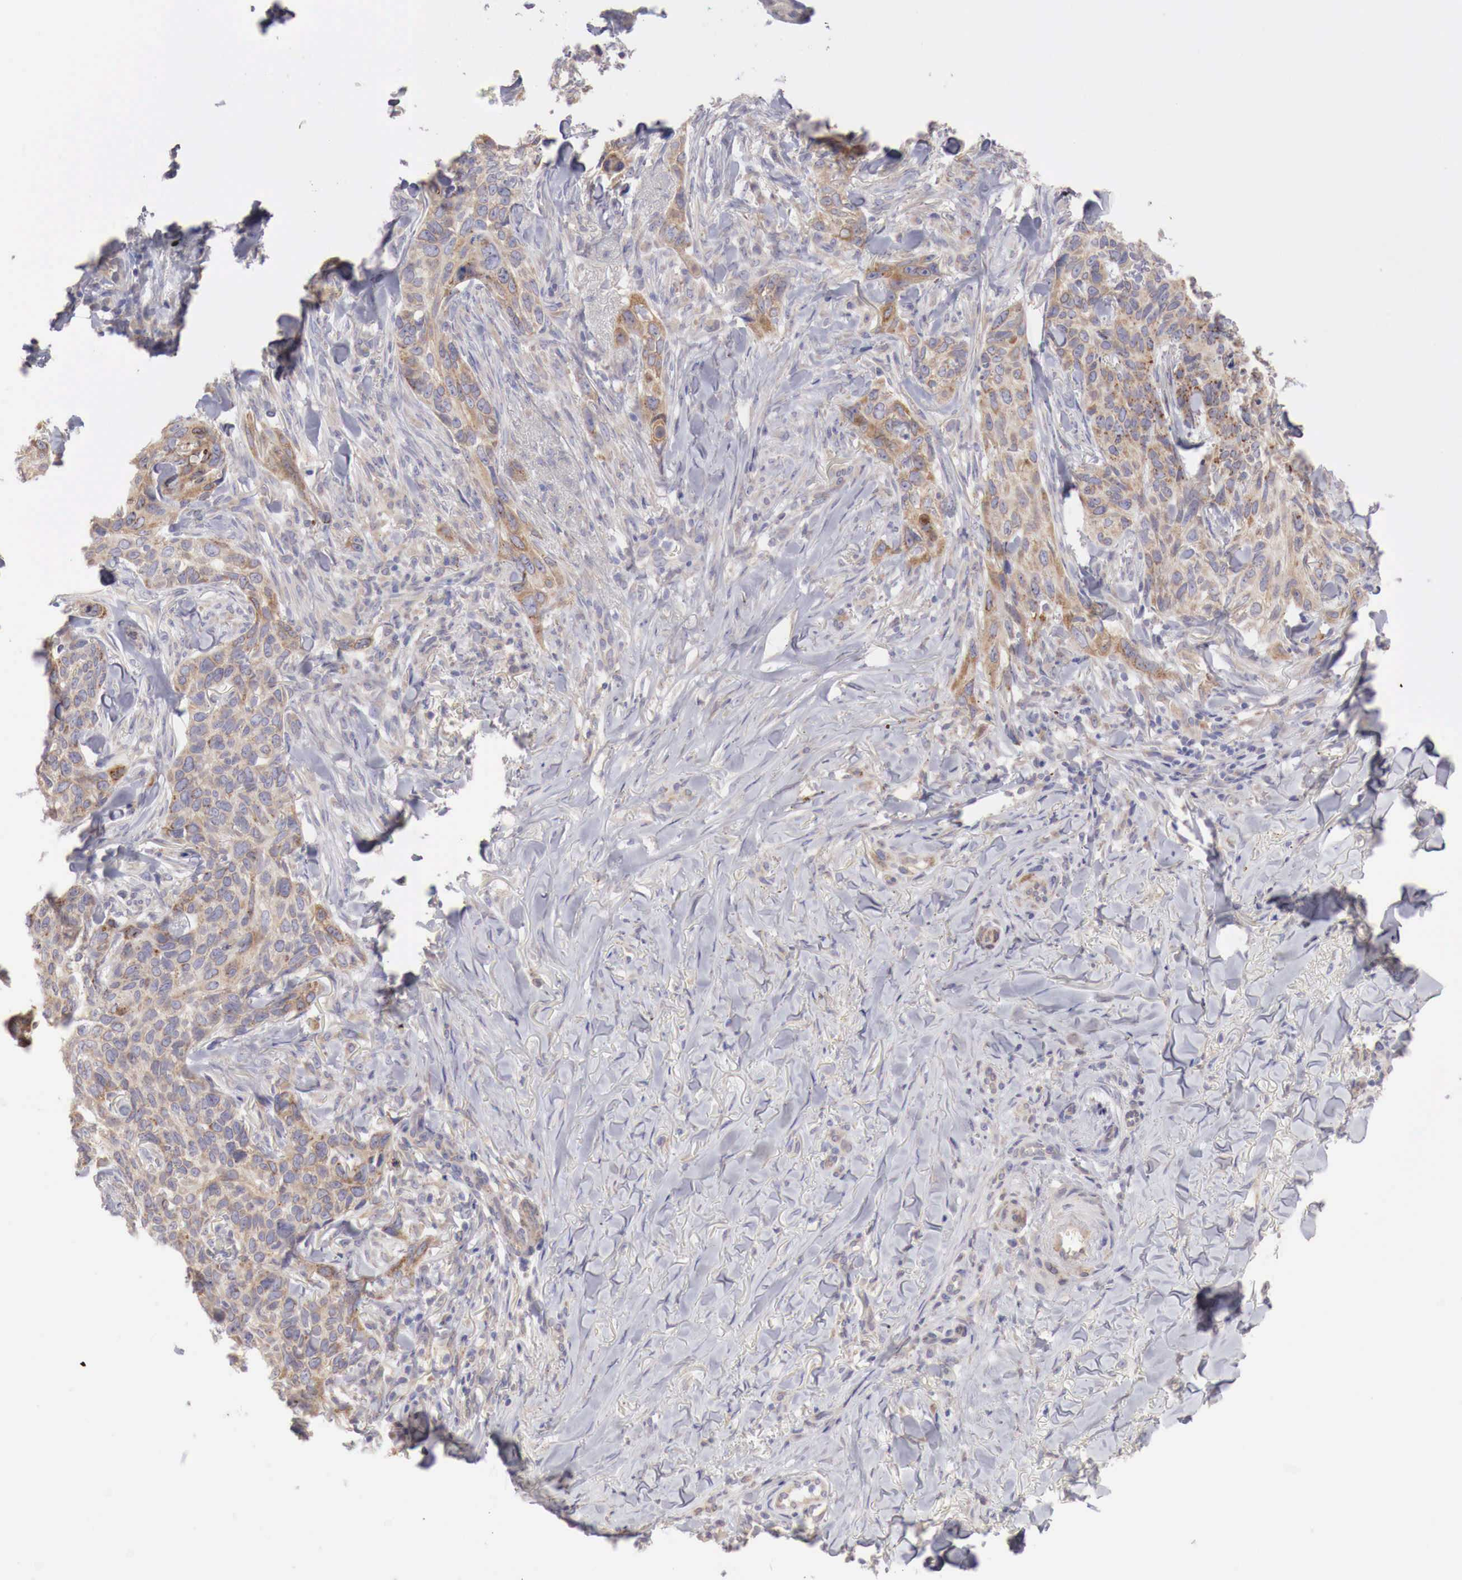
{"staining": {"intensity": "moderate", "quantity": ">75%", "location": "cytoplasmic/membranous"}, "tissue": "skin cancer", "cell_type": "Tumor cells", "image_type": "cancer", "snomed": [{"axis": "morphology", "description": "Normal tissue, NOS"}, {"axis": "morphology", "description": "Basal cell carcinoma"}, {"axis": "topography", "description": "Skin"}], "caption": "The micrograph demonstrates immunohistochemical staining of skin cancer (basal cell carcinoma). There is moderate cytoplasmic/membranous expression is present in about >75% of tumor cells.", "gene": "NSDHL", "patient": {"sex": "male", "age": 81}}